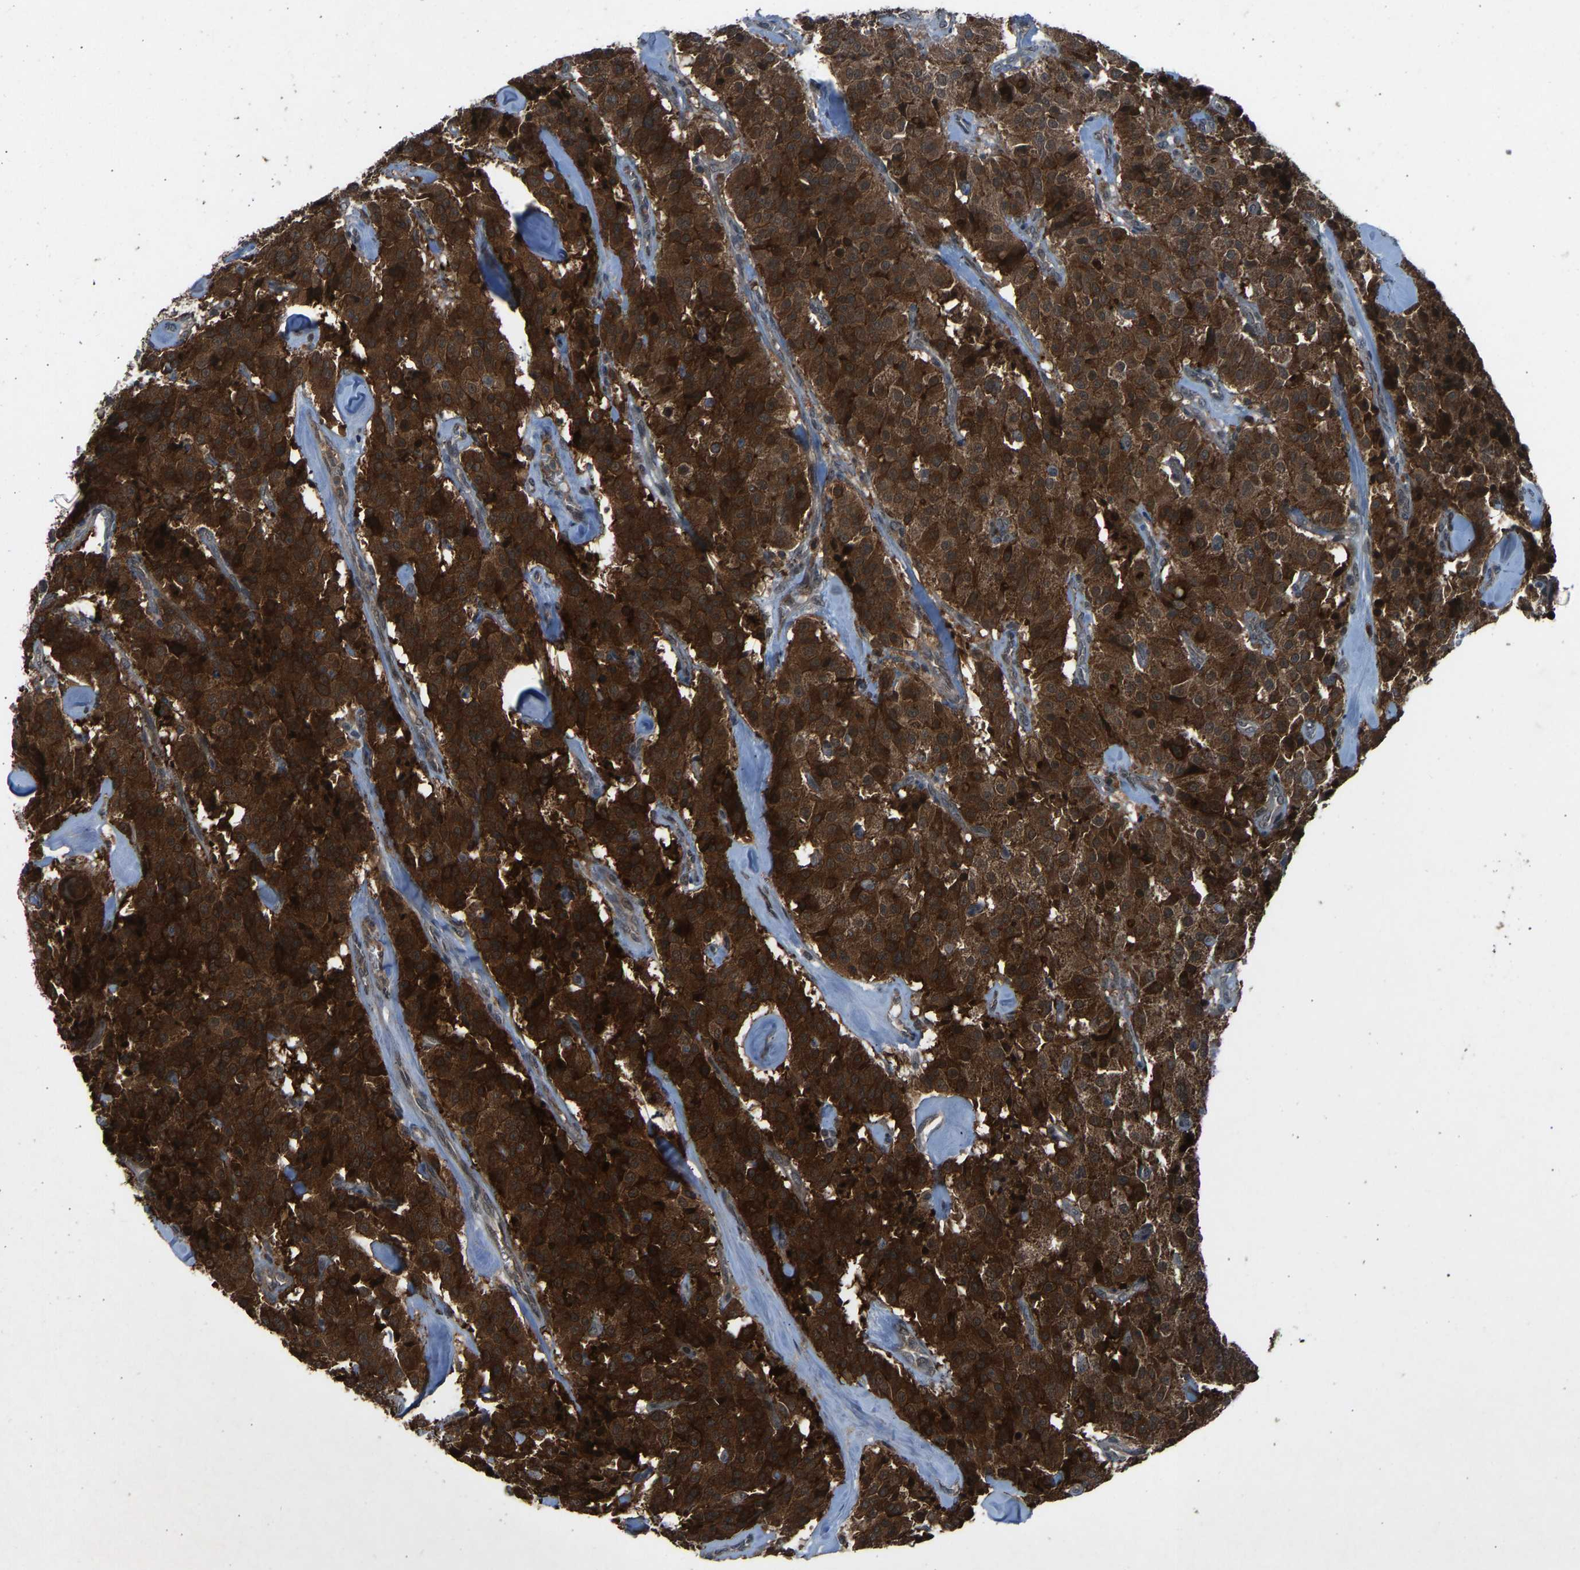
{"staining": {"intensity": "strong", "quantity": ">75%", "location": "cytoplasmic/membranous"}, "tissue": "carcinoid", "cell_type": "Tumor cells", "image_type": "cancer", "snomed": [{"axis": "morphology", "description": "Carcinoid, malignant, NOS"}, {"axis": "topography", "description": "Lung"}], "caption": "A brown stain highlights strong cytoplasmic/membranous positivity of a protein in human malignant carcinoid tumor cells. The protein is shown in brown color, while the nuclei are stained blue.", "gene": "SLC43A1", "patient": {"sex": "male", "age": 30}}